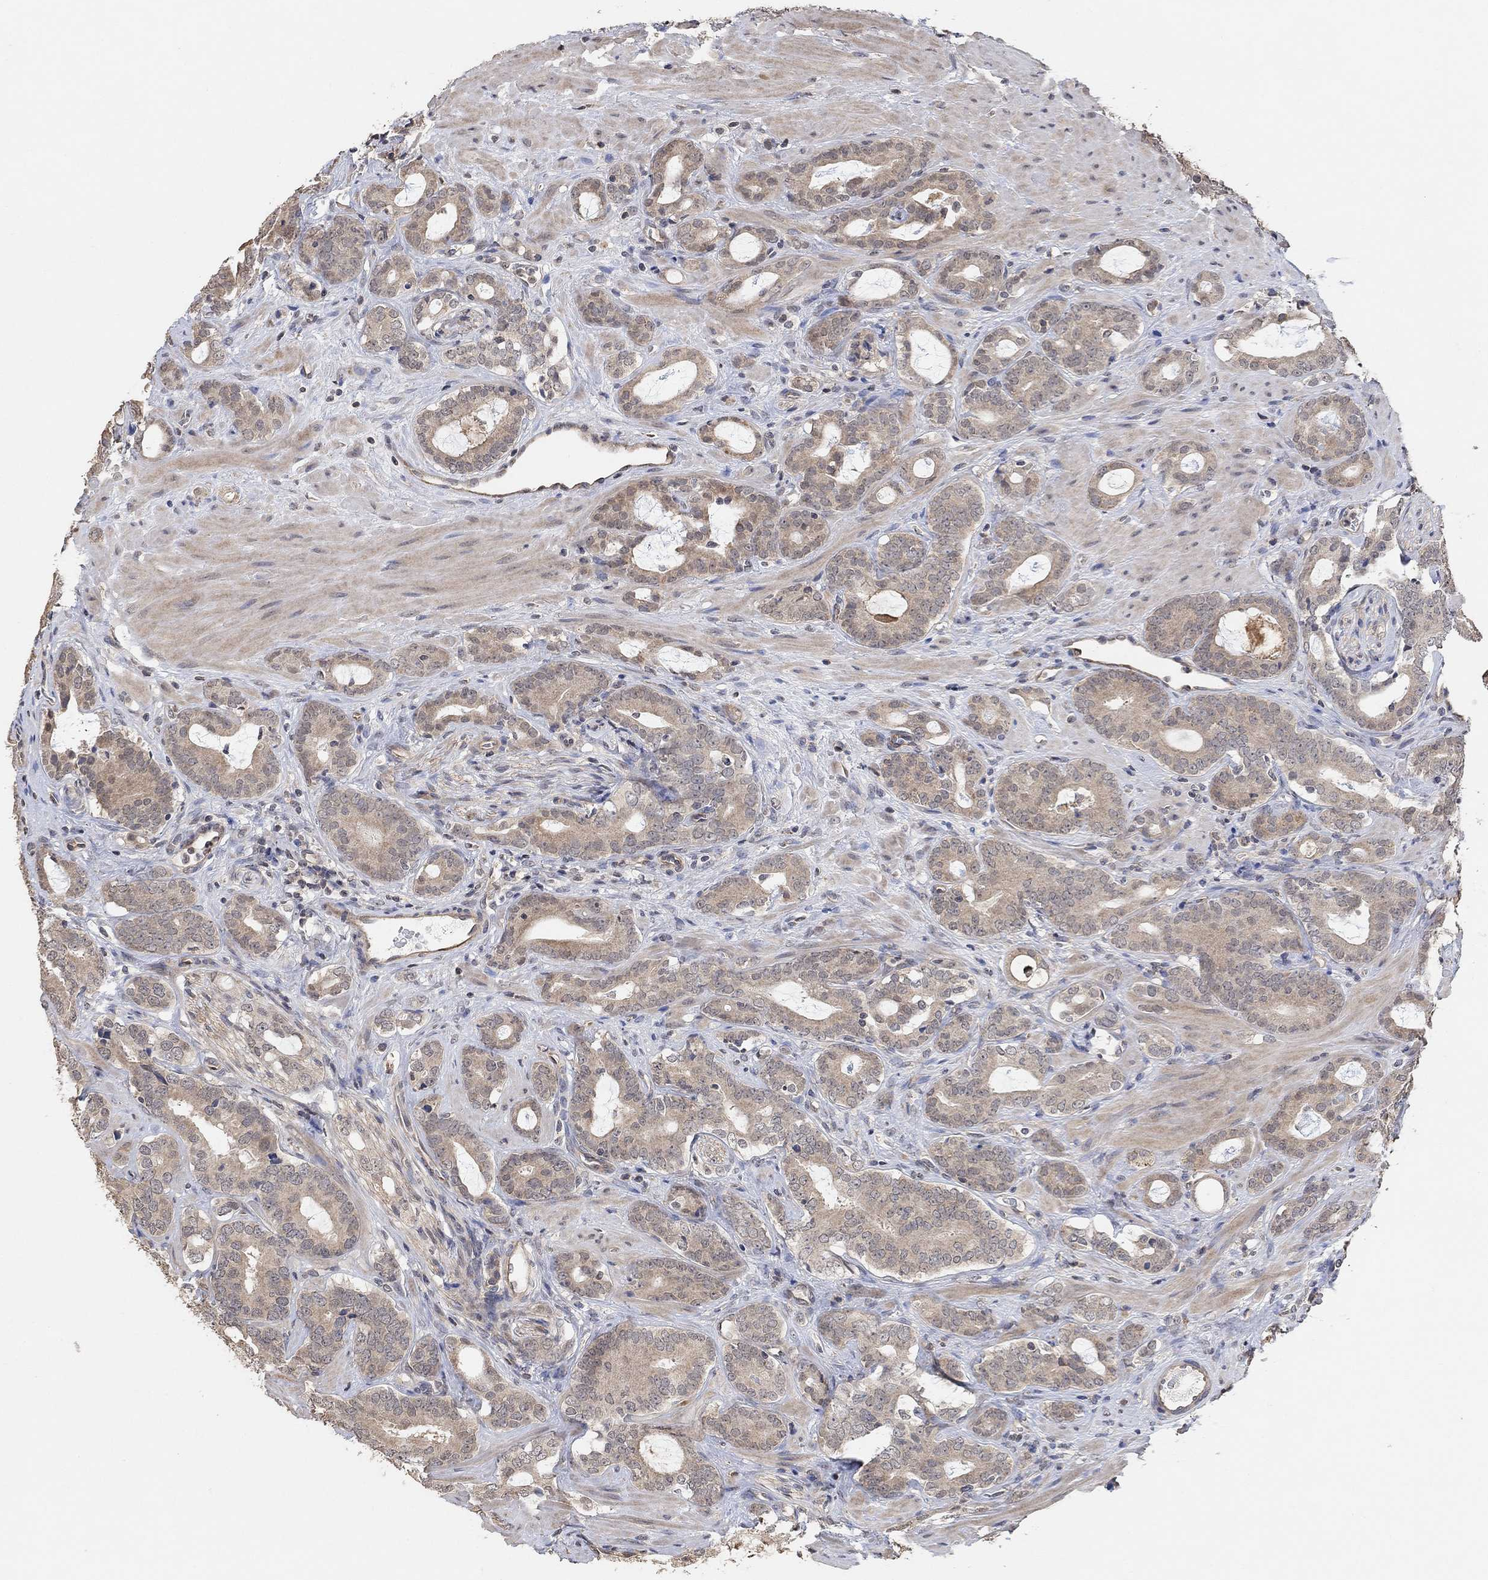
{"staining": {"intensity": "weak", "quantity": ">75%", "location": "cytoplasmic/membranous"}, "tissue": "prostate cancer", "cell_type": "Tumor cells", "image_type": "cancer", "snomed": [{"axis": "morphology", "description": "Adenocarcinoma, NOS"}, {"axis": "topography", "description": "Prostate"}], "caption": "Prostate cancer stained with DAB IHC exhibits low levels of weak cytoplasmic/membranous expression in approximately >75% of tumor cells.", "gene": "UNC5B", "patient": {"sex": "male", "age": 55}}